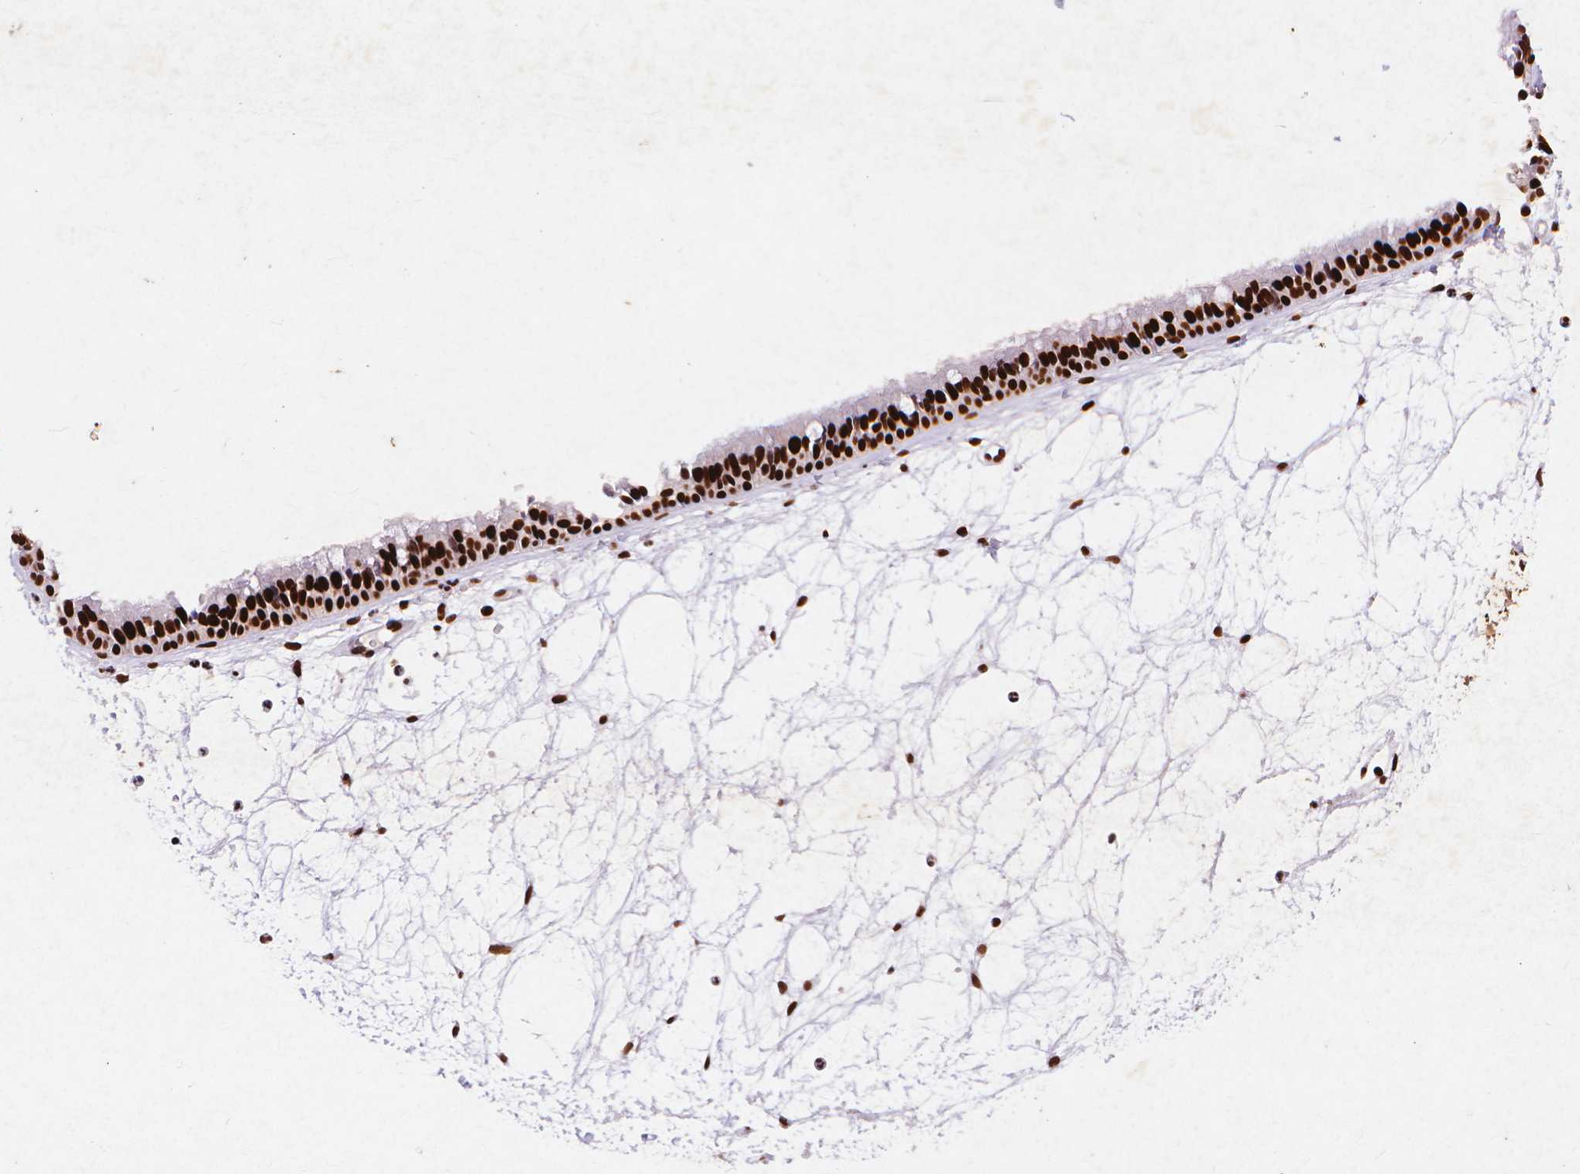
{"staining": {"intensity": "strong", "quantity": ">75%", "location": "nuclear"}, "tissue": "nasopharynx", "cell_type": "Respiratory epithelial cells", "image_type": "normal", "snomed": [{"axis": "morphology", "description": "Normal tissue, NOS"}, {"axis": "topography", "description": "Nasopharynx"}], "caption": "The immunohistochemical stain labels strong nuclear positivity in respiratory epithelial cells of normal nasopharynx.", "gene": "CITED2", "patient": {"sex": "male", "age": 31}}